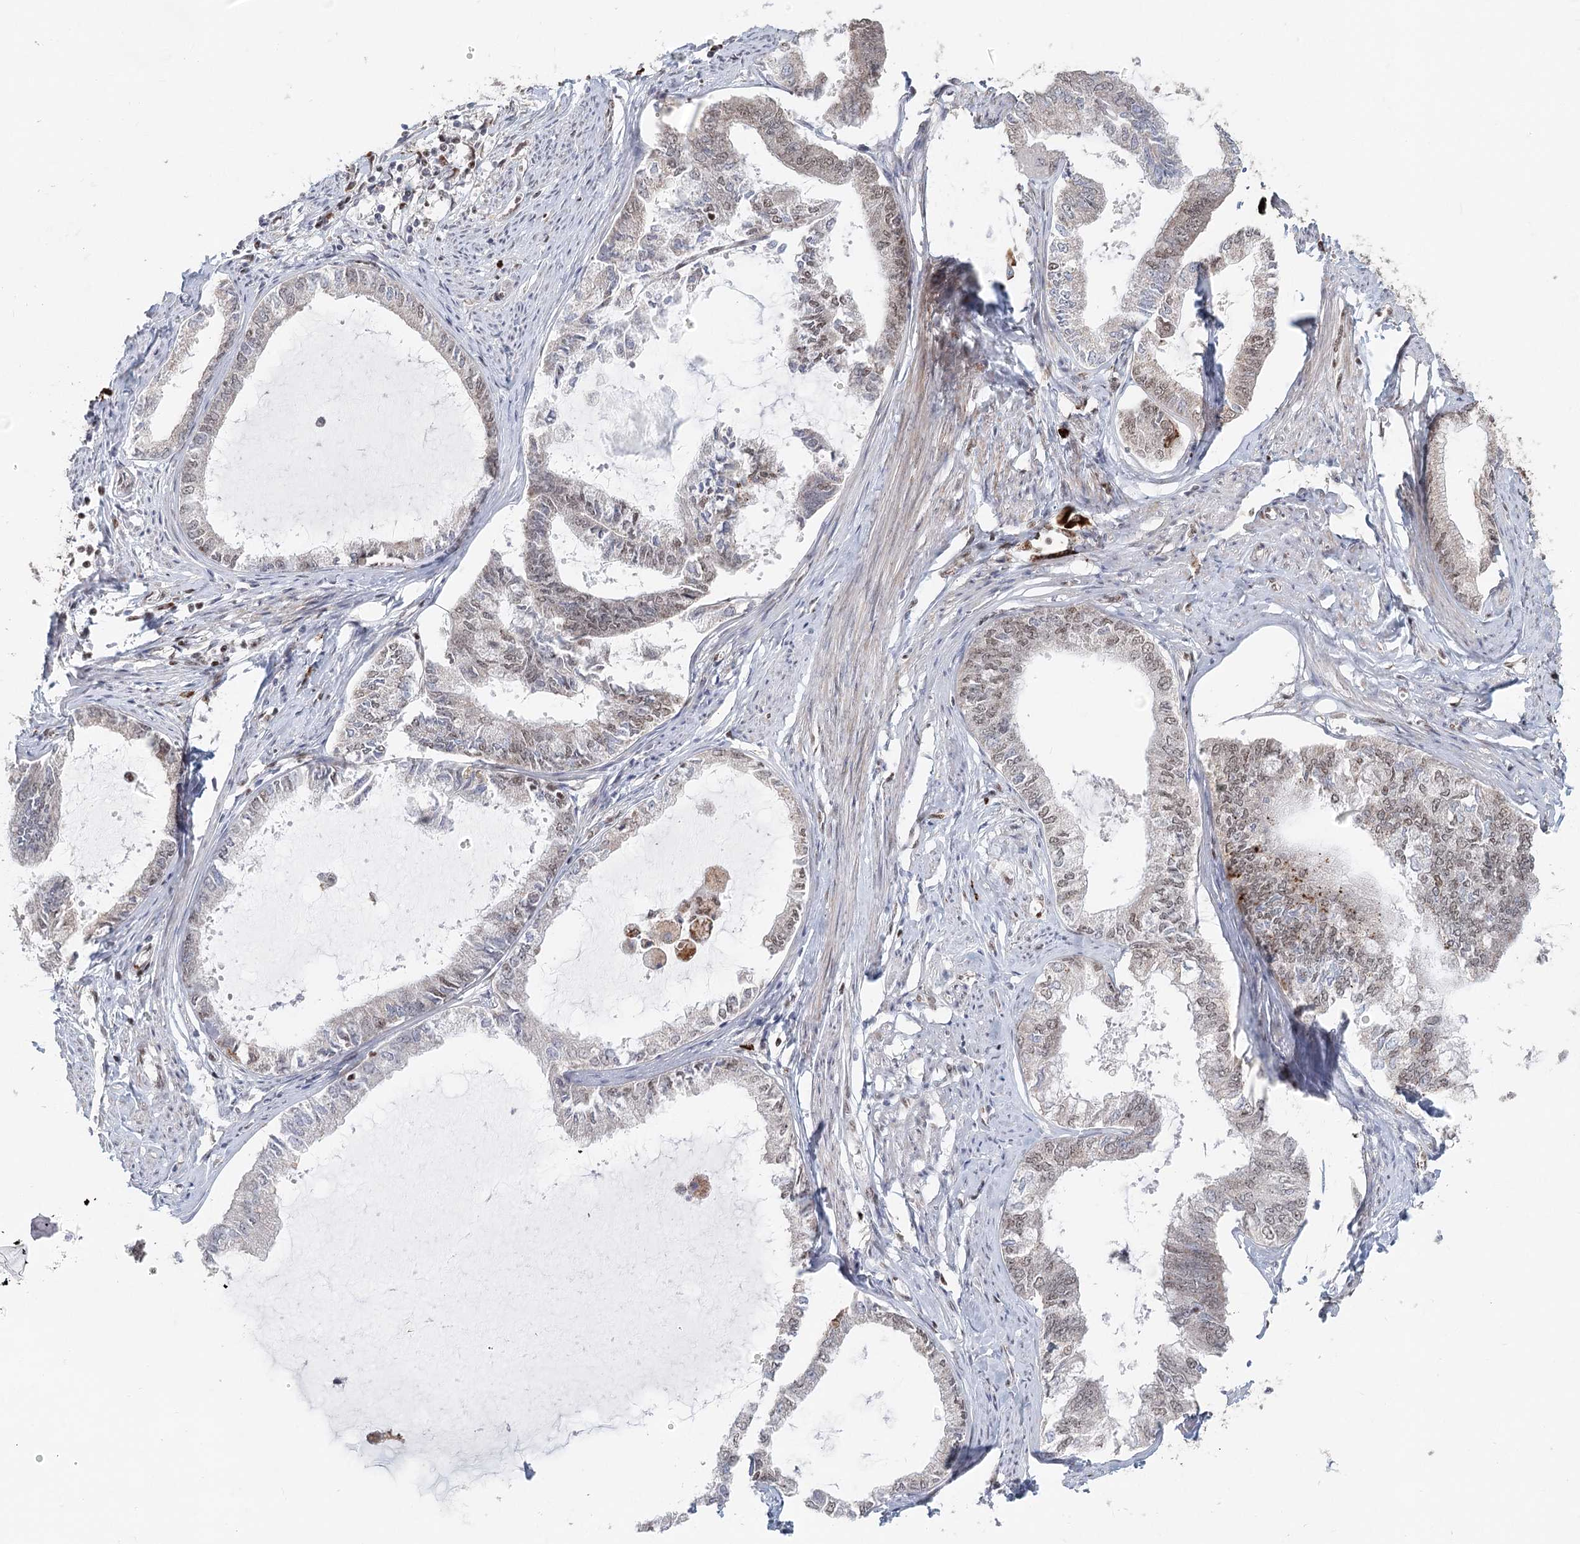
{"staining": {"intensity": "weak", "quantity": "25%-75%", "location": "nuclear"}, "tissue": "endometrial cancer", "cell_type": "Tumor cells", "image_type": "cancer", "snomed": [{"axis": "morphology", "description": "Adenocarcinoma, NOS"}, {"axis": "topography", "description": "Endometrium"}], "caption": "Tumor cells display low levels of weak nuclear positivity in about 25%-75% of cells in endometrial adenocarcinoma. (DAB IHC with brightfield microscopy, high magnification).", "gene": "BNIP5", "patient": {"sex": "female", "age": 86}}